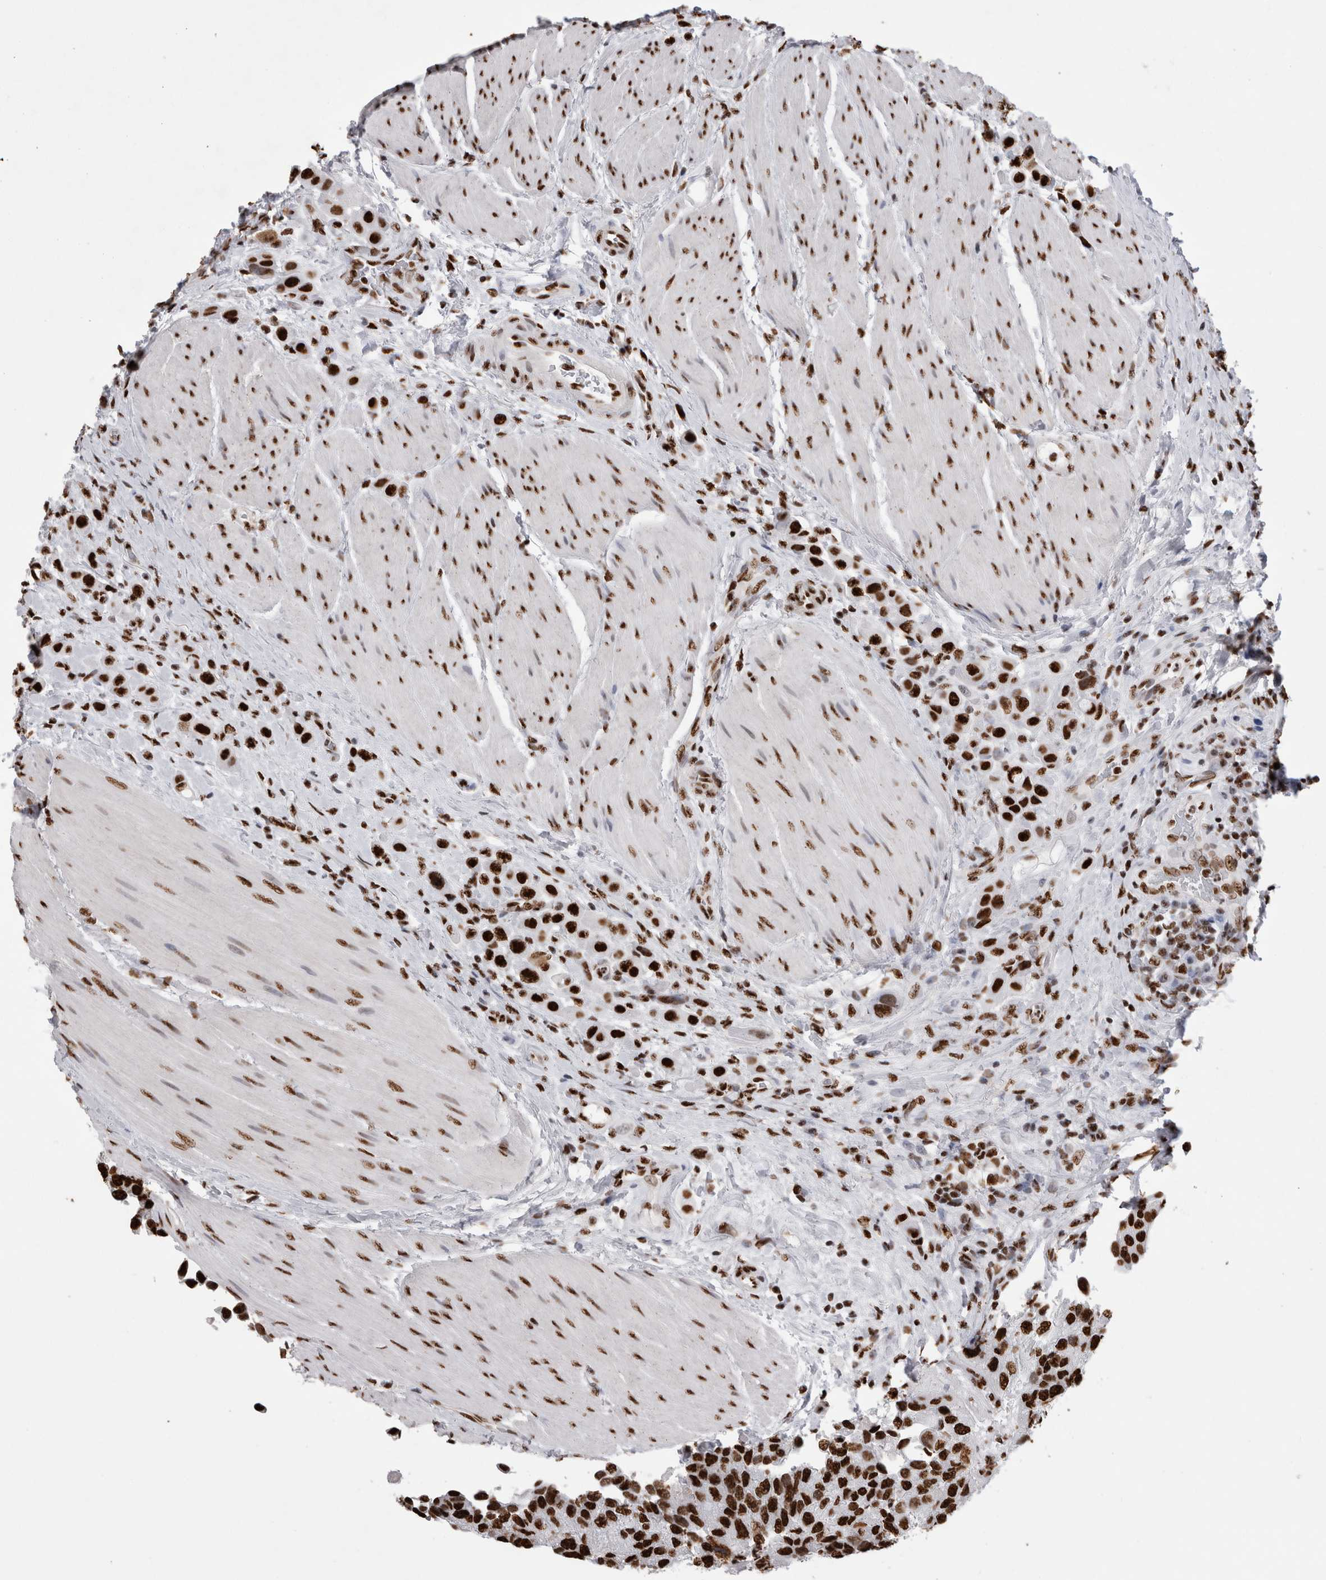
{"staining": {"intensity": "strong", "quantity": ">75%", "location": "nuclear"}, "tissue": "urothelial cancer", "cell_type": "Tumor cells", "image_type": "cancer", "snomed": [{"axis": "morphology", "description": "Urothelial carcinoma, High grade"}, {"axis": "topography", "description": "Urinary bladder"}], "caption": "High-magnification brightfield microscopy of high-grade urothelial carcinoma stained with DAB (3,3'-diaminobenzidine) (brown) and counterstained with hematoxylin (blue). tumor cells exhibit strong nuclear staining is identified in about>75% of cells.", "gene": "ALPK3", "patient": {"sex": "male", "age": 50}}